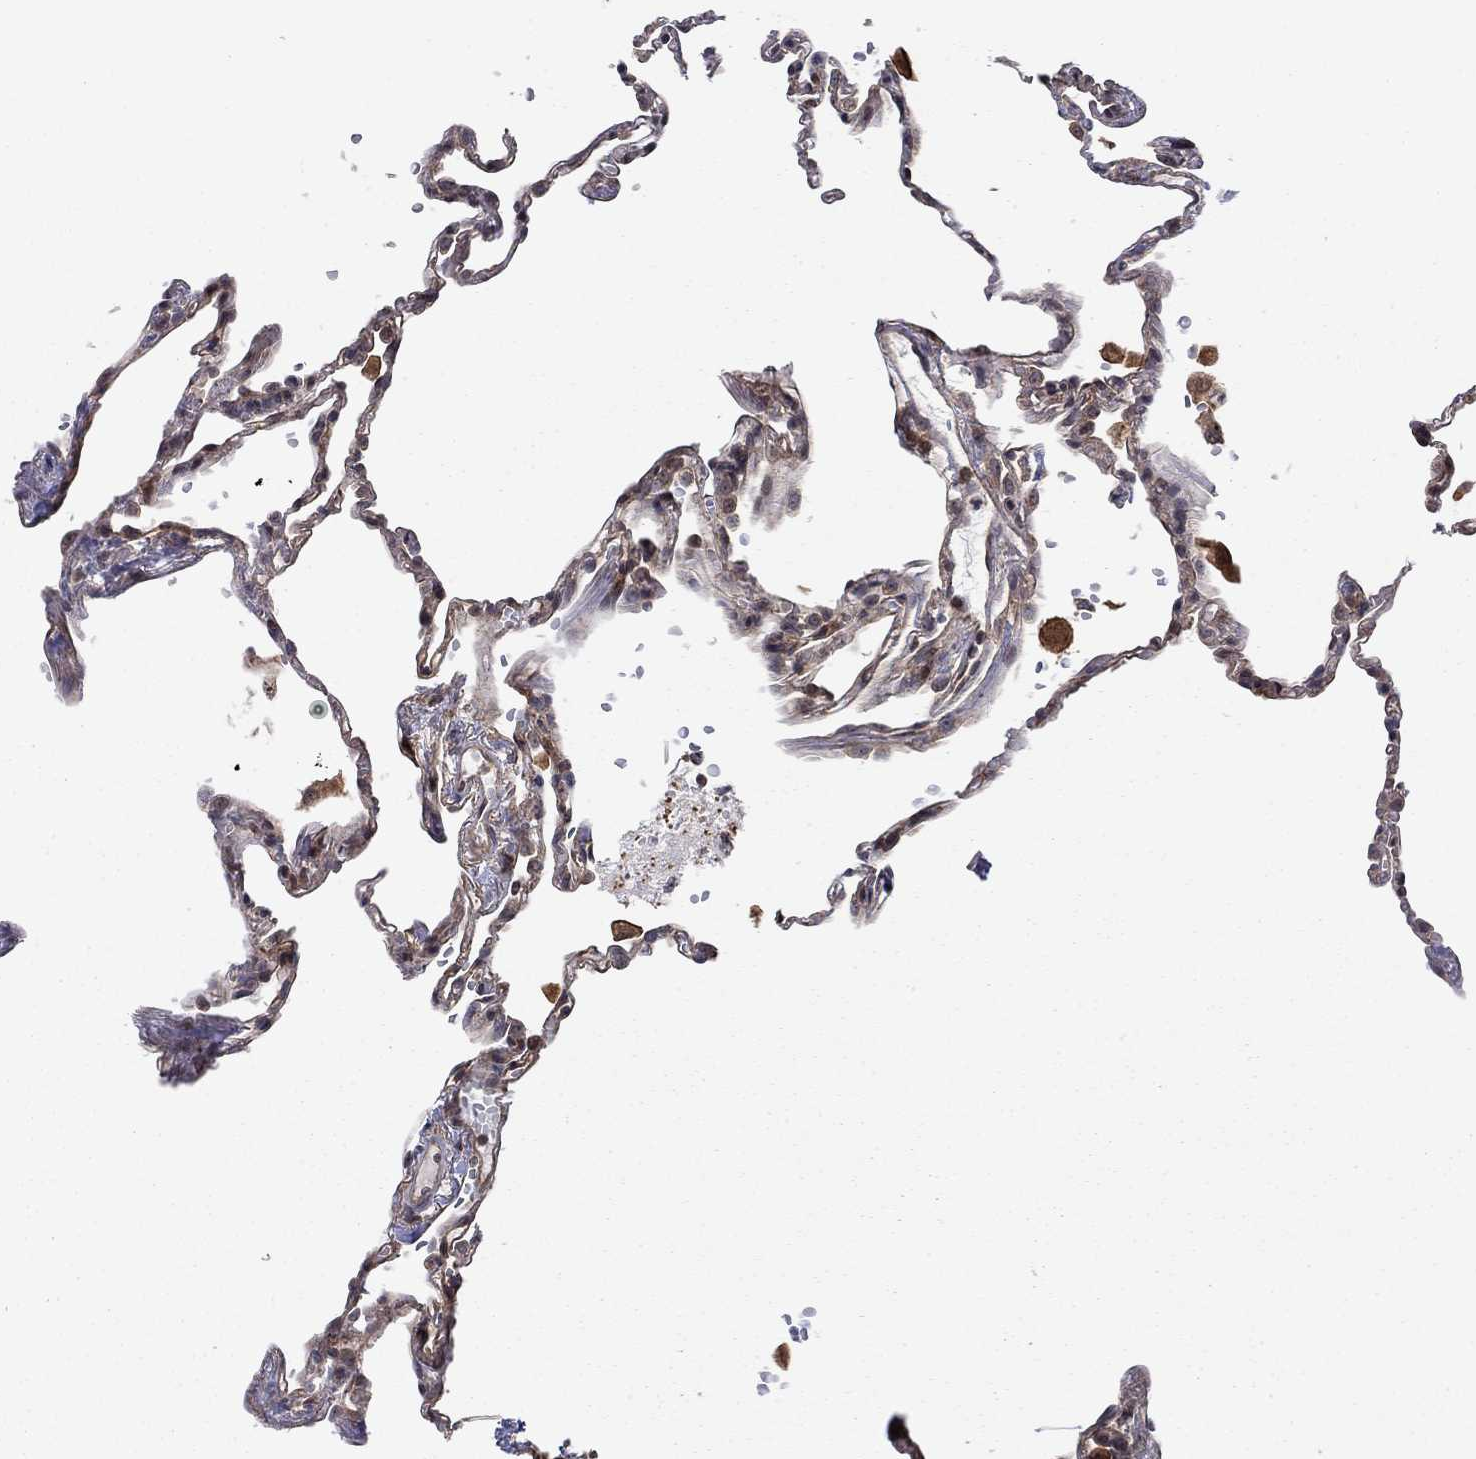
{"staining": {"intensity": "moderate", "quantity": "25%-75%", "location": "cytoplasmic/membranous,nuclear"}, "tissue": "lung", "cell_type": "Alveolar cells", "image_type": "normal", "snomed": [{"axis": "morphology", "description": "Normal tissue, NOS"}, {"axis": "topography", "description": "Lung"}], "caption": "The histopathology image displays staining of normal lung, revealing moderate cytoplasmic/membranous,nuclear protein staining (brown color) within alveolar cells. The protein is stained brown, and the nuclei are stained in blue (DAB (3,3'-diaminobenzidine) IHC with brightfield microscopy, high magnification).", "gene": "TDP1", "patient": {"sex": "male", "age": 78}}